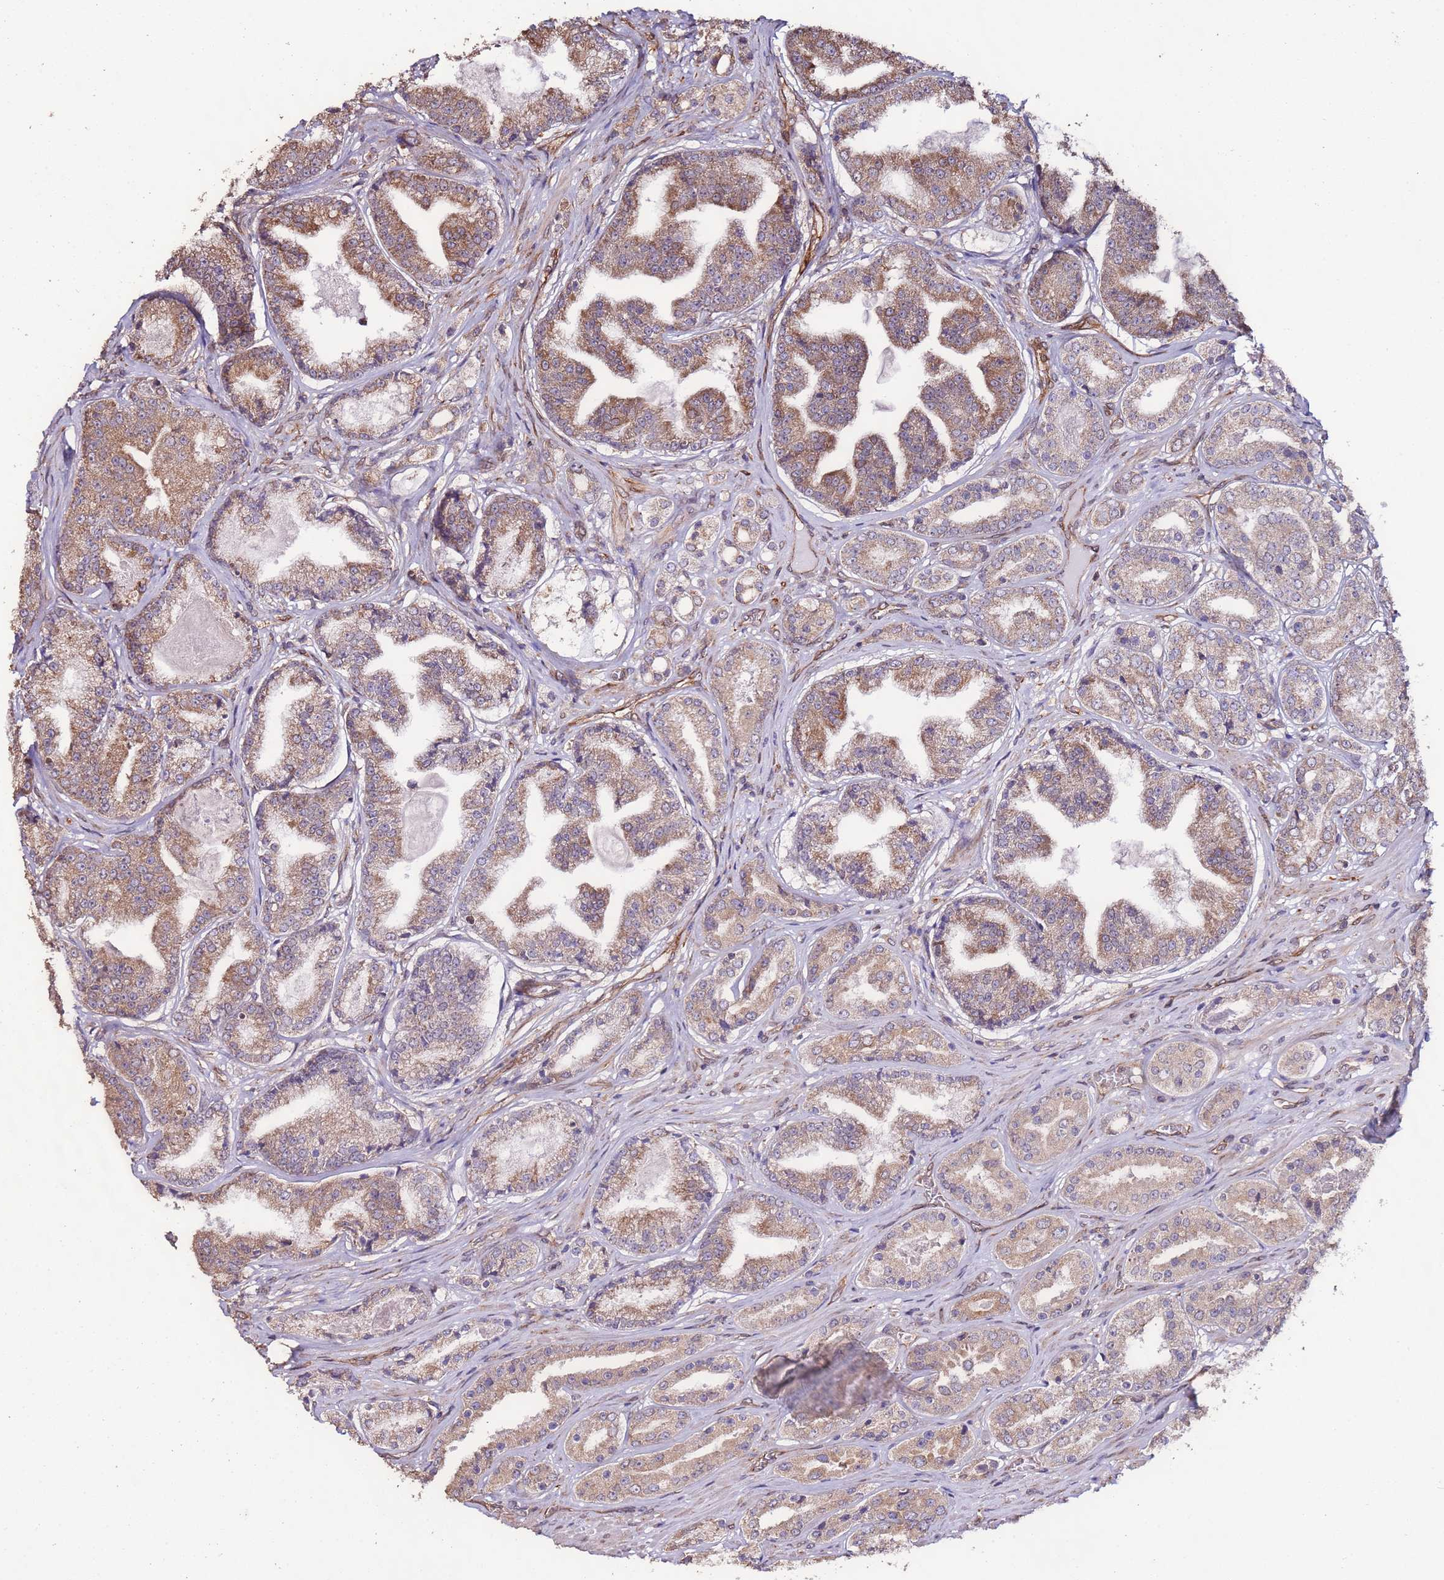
{"staining": {"intensity": "moderate", "quantity": "25%-75%", "location": "cytoplasmic/membranous"}, "tissue": "prostate cancer", "cell_type": "Tumor cells", "image_type": "cancer", "snomed": [{"axis": "morphology", "description": "Adenocarcinoma, High grade"}, {"axis": "topography", "description": "Prostate"}], "caption": "Prostate cancer tissue reveals moderate cytoplasmic/membranous positivity in about 25%-75% of tumor cells (Brightfield microscopy of DAB IHC at high magnification).", "gene": "SLC41A3", "patient": {"sex": "male", "age": 63}}